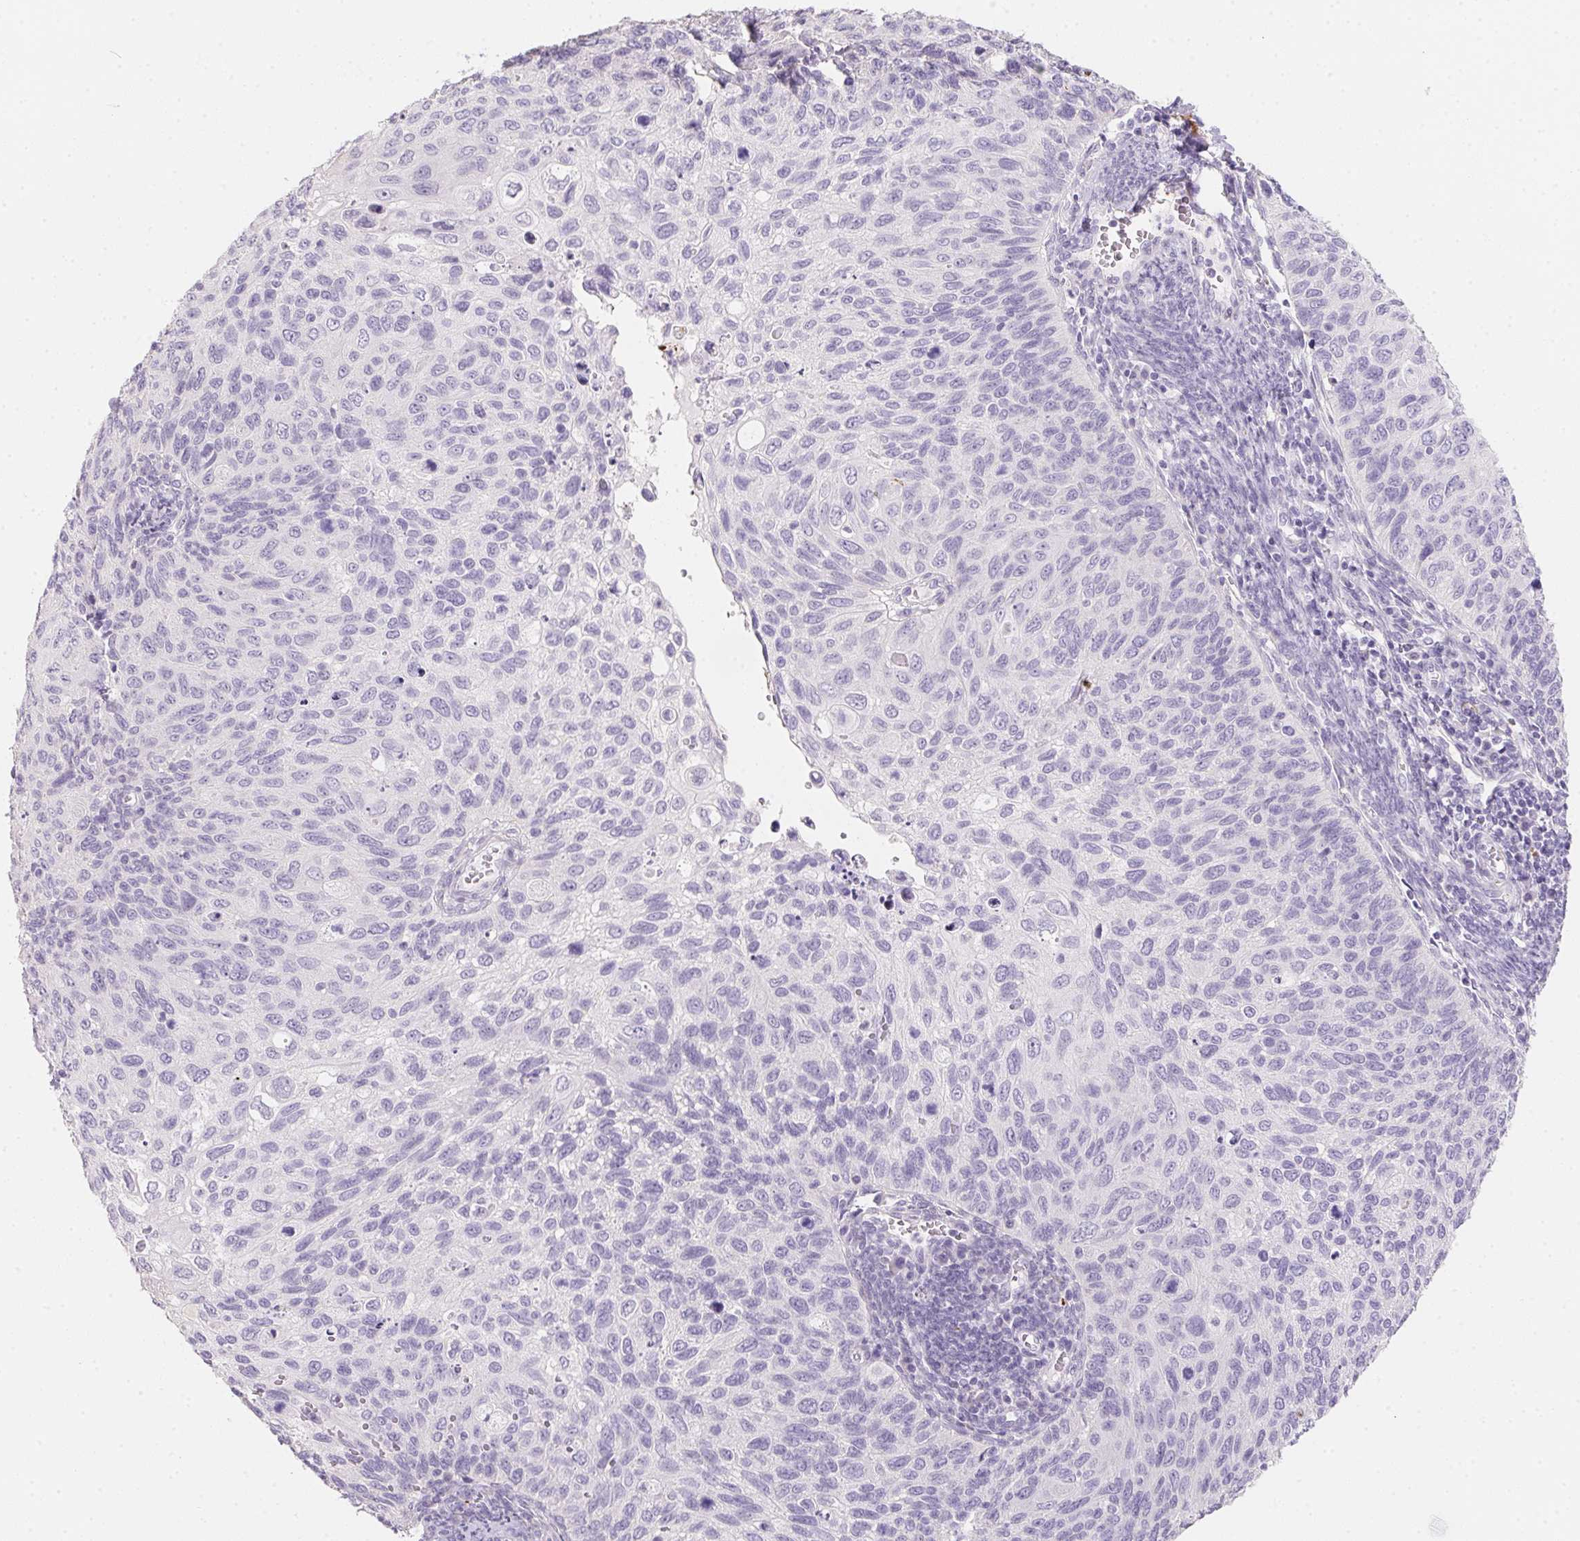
{"staining": {"intensity": "negative", "quantity": "none", "location": "none"}, "tissue": "cervical cancer", "cell_type": "Tumor cells", "image_type": "cancer", "snomed": [{"axis": "morphology", "description": "Squamous cell carcinoma, NOS"}, {"axis": "topography", "description": "Cervix"}], "caption": "There is no significant positivity in tumor cells of cervical cancer (squamous cell carcinoma).", "gene": "MYL4", "patient": {"sex": "female", "age": 70}}